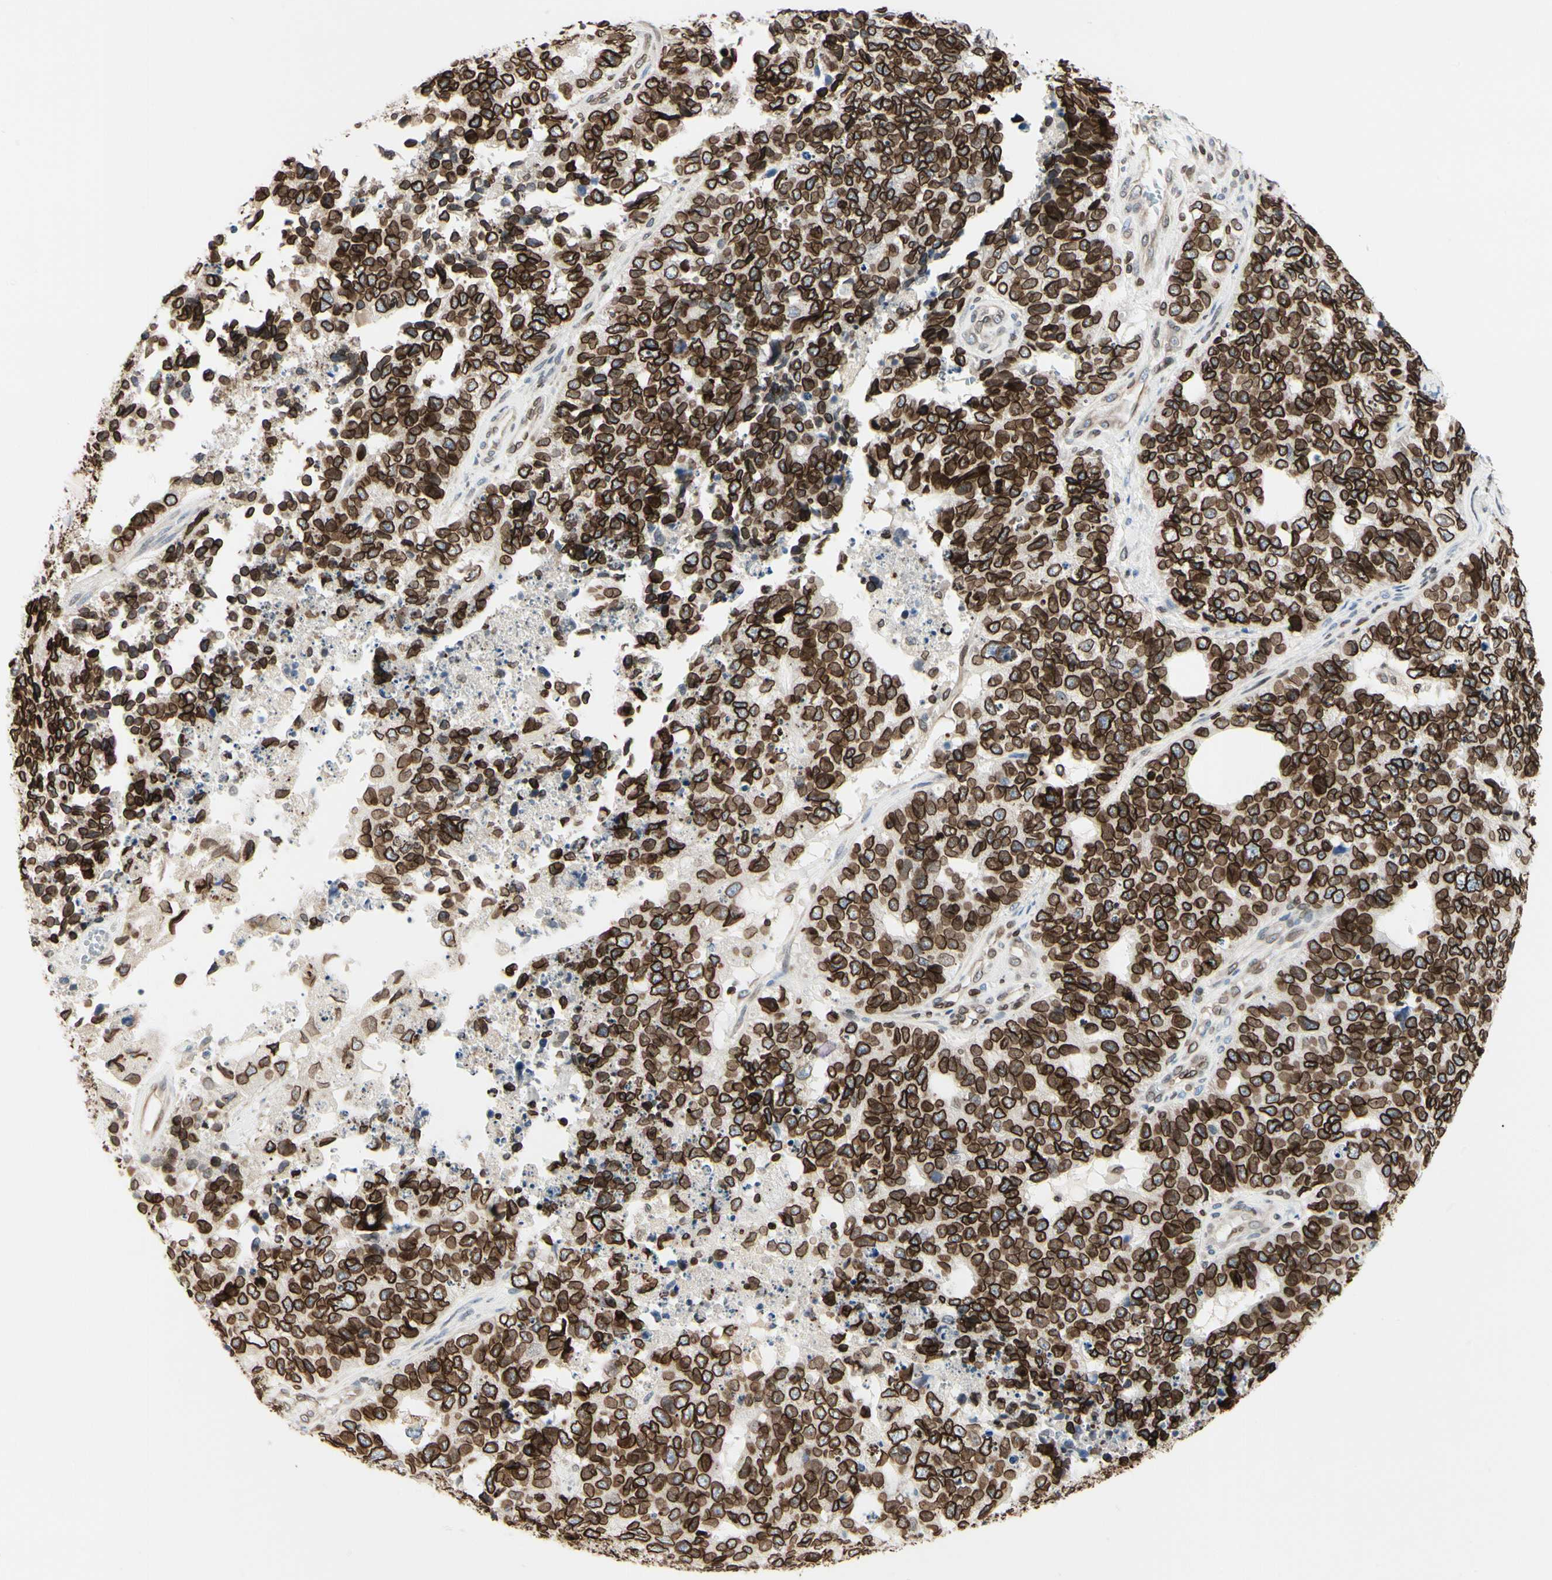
{"staining": {"intensity": "strong", "quantity": ">75%", "location": "cytoplasmic/membranous,nuclear"}, "tissue": "cervical cancer", "cell_type": "Tumor cells", "image_type": "cancer", "snomed": [{"axis": "morphology", "description": "Squamous cell carcinoma, NOS"}, {"axis": "topography", "description": "Cervix"}], "caption": "Immunohistochemistry (IHC) histopathology image of cervical squamous cell carcinoma stained for a protein (brown), which displays high levels of strong cytoplasmic/membranous and nuclear expression in about >75% of tumor cells.", "gene": "TMPO", "patient": {"sex": "female", "age": 63}}